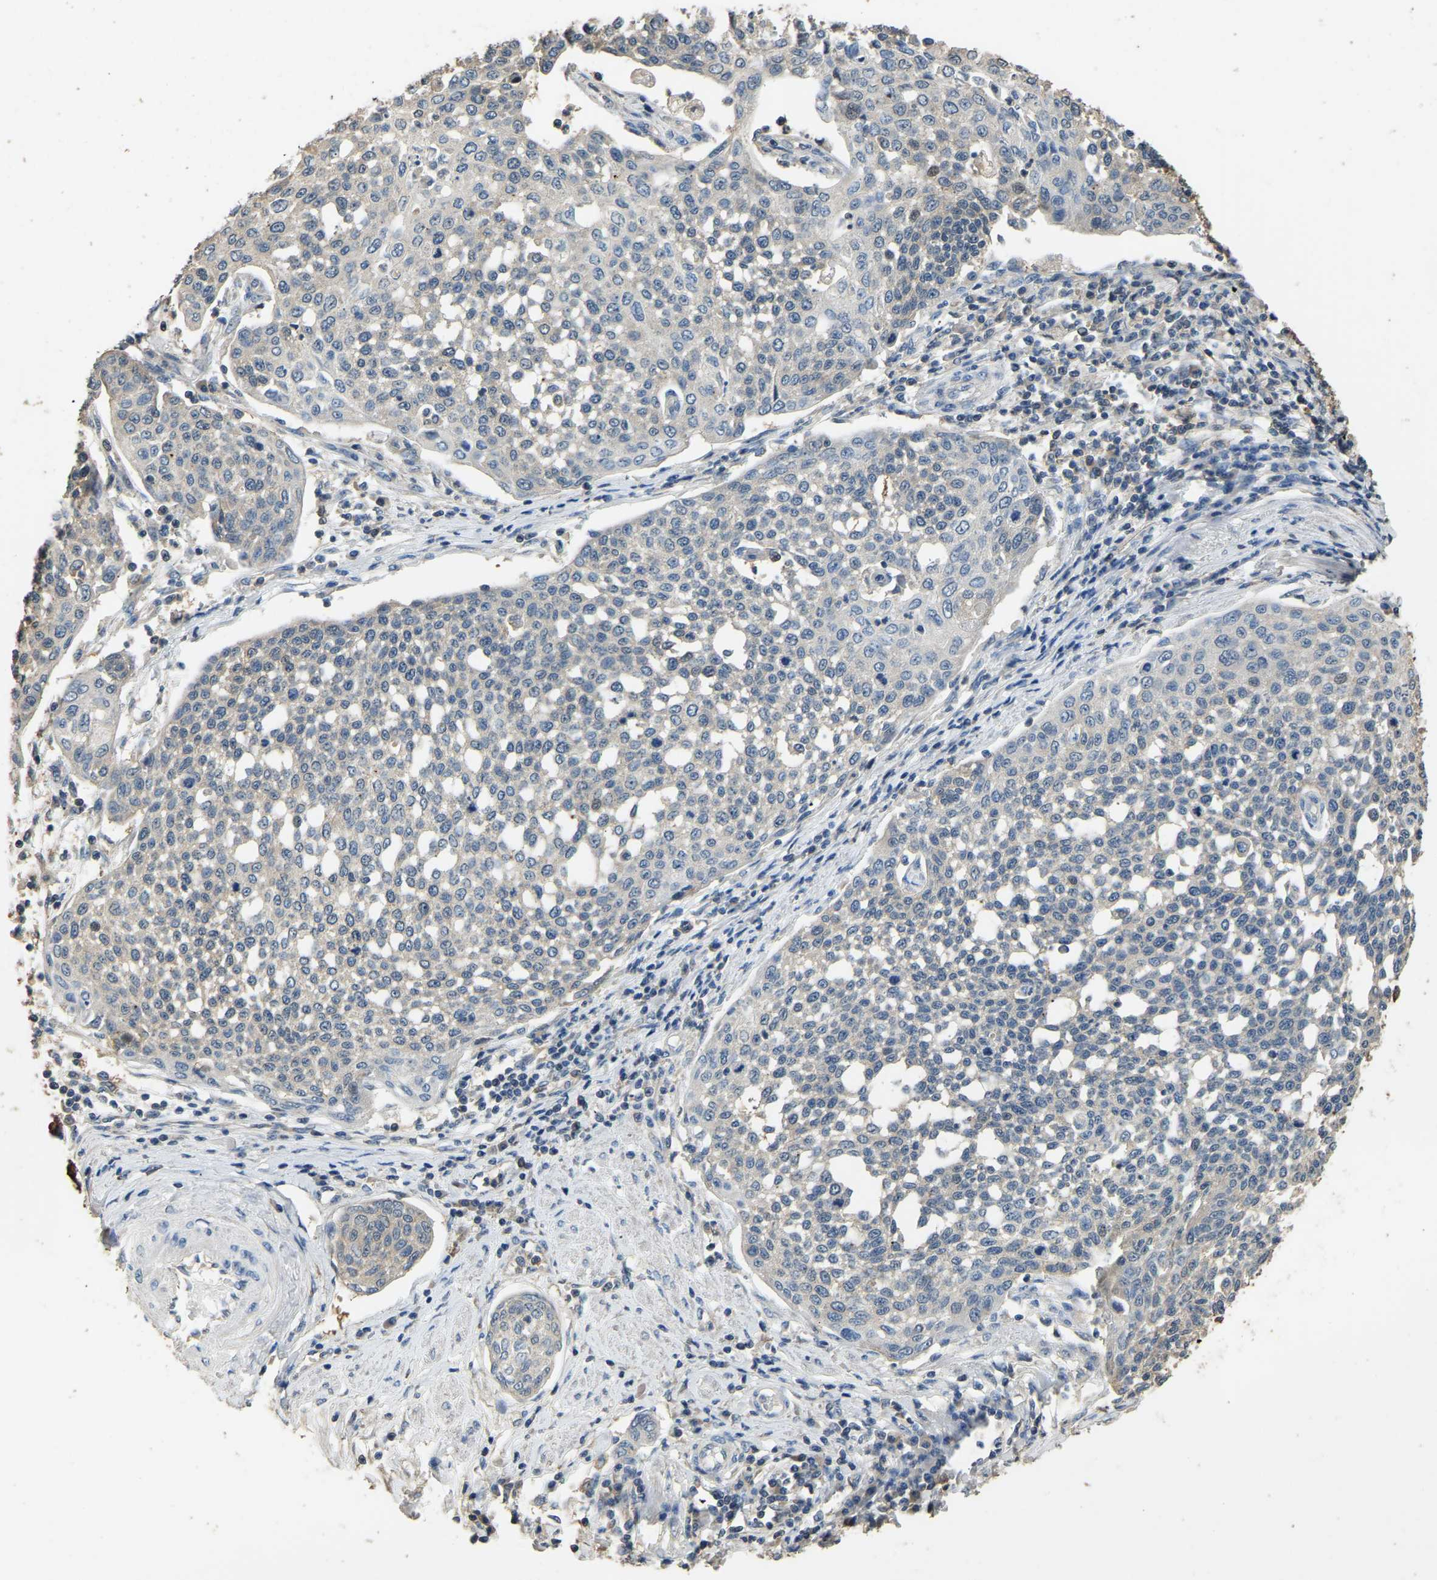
{"staining": {"intensity": "negative", "quantity": "none", "location": "none"}, "tissue": "cervical cancer", "cell_type": "Tumor cells", "image_type": "cancer", "snomed": [{"axis": "morphology", "description": "Squamous cell carcinoma, NOS"}, {"axis": "topography", "description": "Cervix"}], "caption": "A micrograph of cervical cancer (squamous cell carcinoma) stained for a protein shows no brown staining in tumor cells.", "gene": "TUFM", "patient": {"sex": "female", "age": 34}}